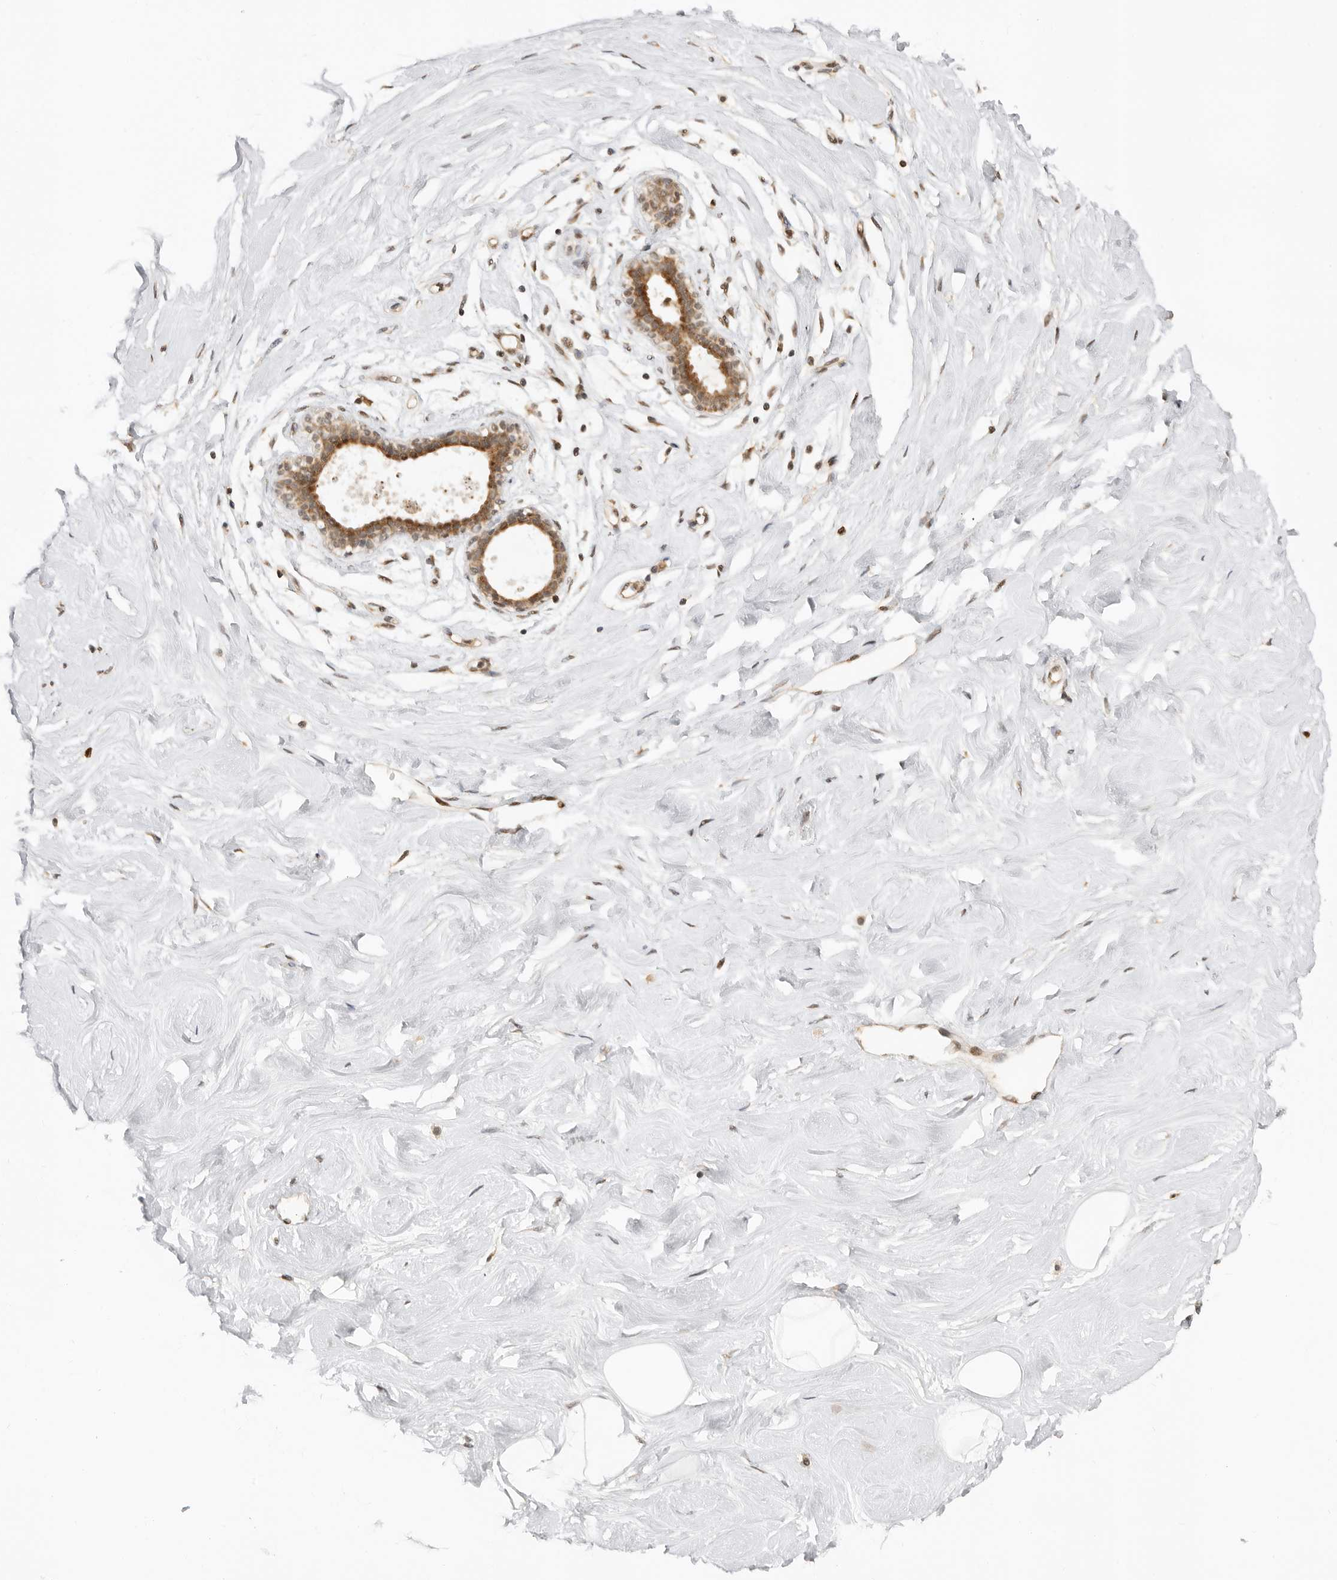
{"staining": {"intensity": "negative", "quantity": "none", "location": "none"}, "tissue": "breast", "cell_type": "Adipocytes", "image_type": "normal", "snomed": [{"axis": "morphology", "description": "Normal tissue, NOS"}, {"axis": "topography", "description": "Breast"}], "caption": "Immunohistochemistry (IHC) photomicrograph of unremarkable breast stained for a protein (brown), which shows no positivity in adipocytes.", "gene": "ALKAL1", "patient": {"sex": "female", "age": 23}}